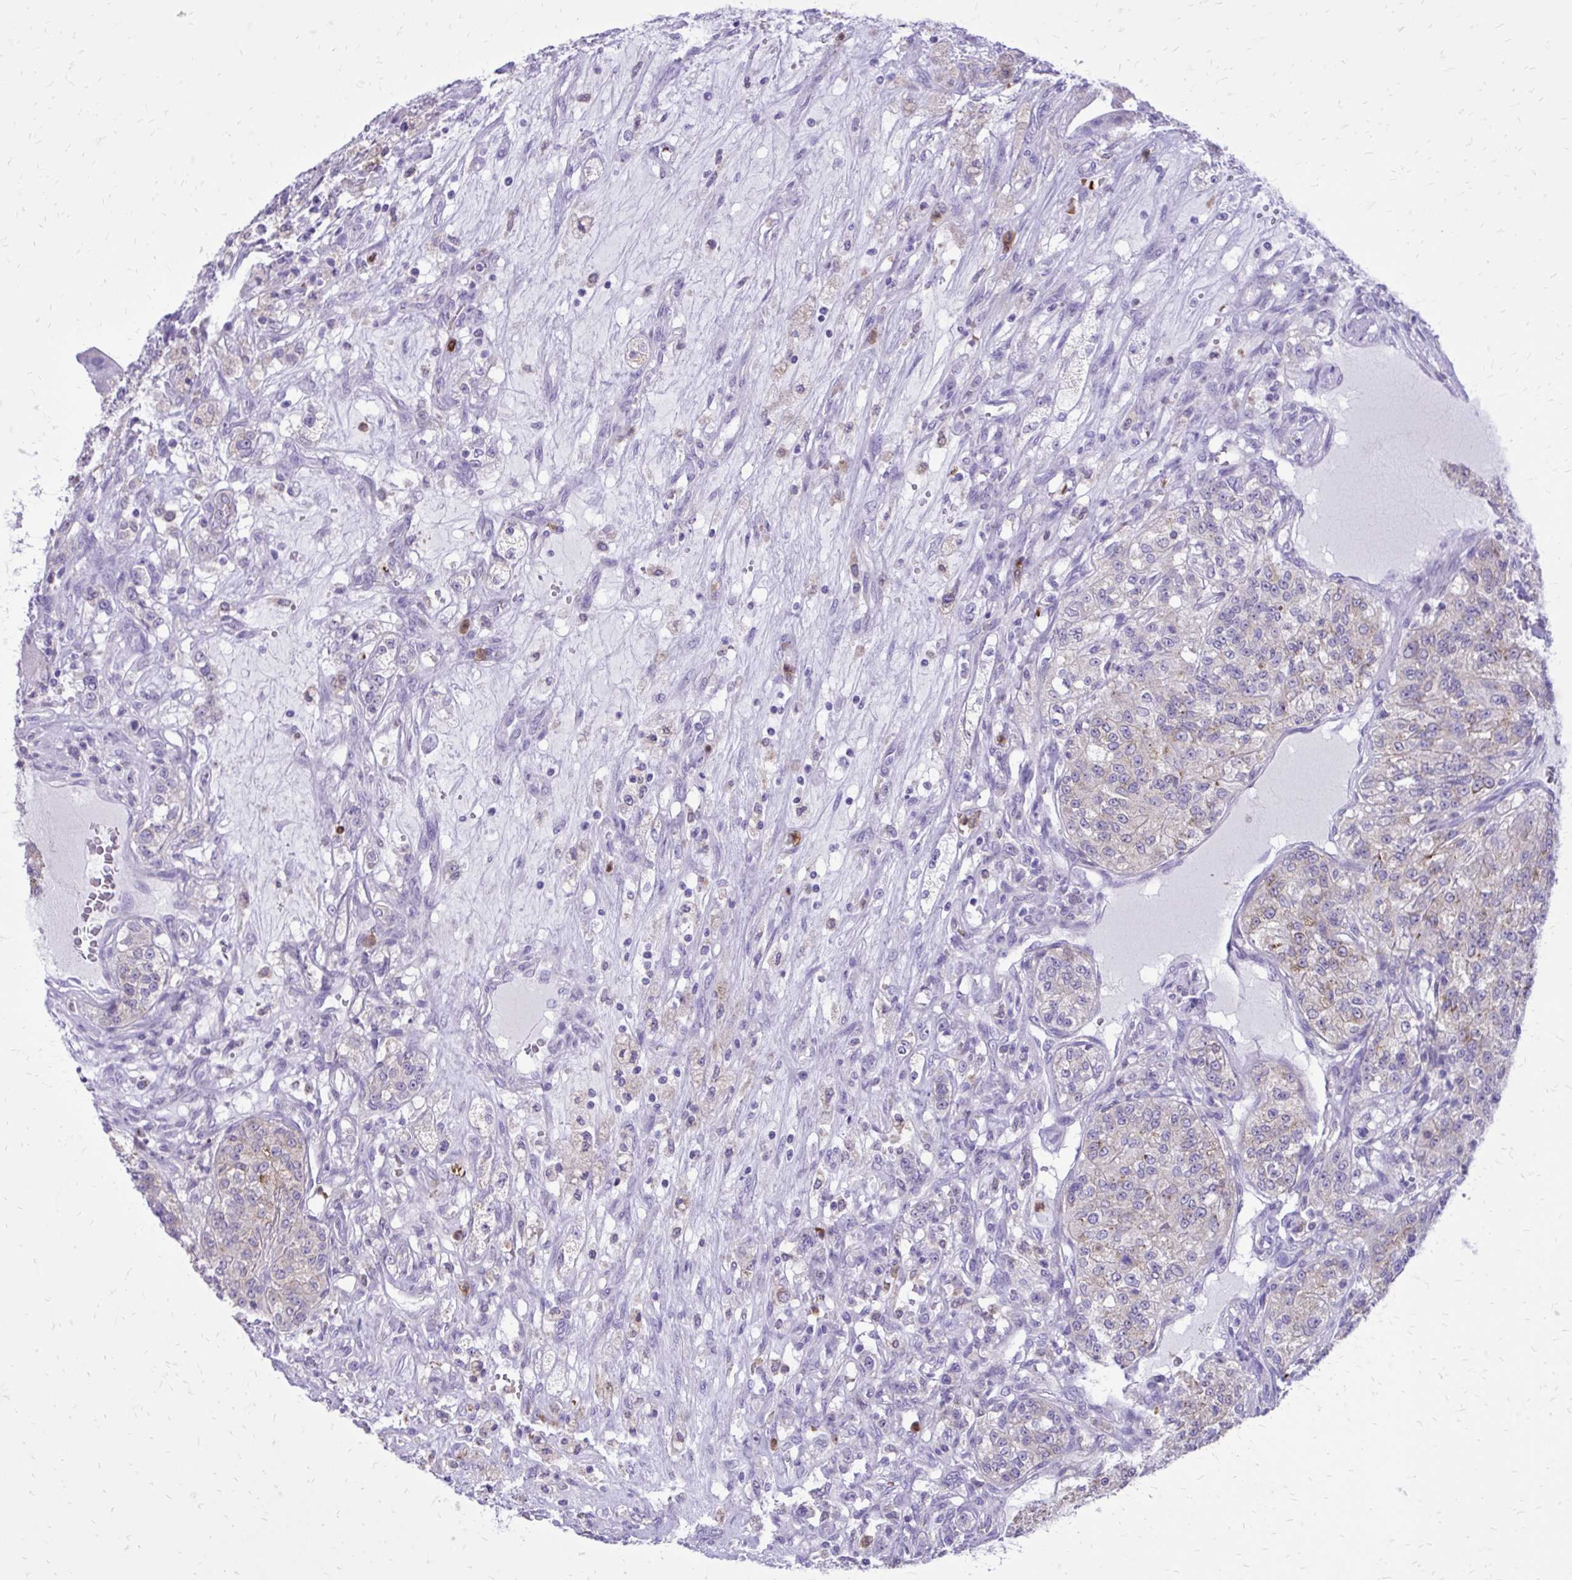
{"staining": {"intensity": "weak", "quantity": "<25%", "location": "cytoplasmic/membranous"}, "tissue": "renal cancer", "cell_type": "Tumor cells", "image_type": "cancer", "snomed": [{"axis": "morphology", "description": "Adenocarcinoma, NOS"}, {"axis": "topography", "description": "Kidney"}], "caption": "DAB (3,3'-diaminobenzidine) immunohistochemical staining of human renal adenocarcinoma displays no significant expression in tumor cells. (Stains: DAB immunohistochemistry (IHC) with hematoxylin counter stain, Microscopy: brightfield microscopy at high magnification).", "gene": "CAT", "patient": {"sex": "female", "age": 63}}